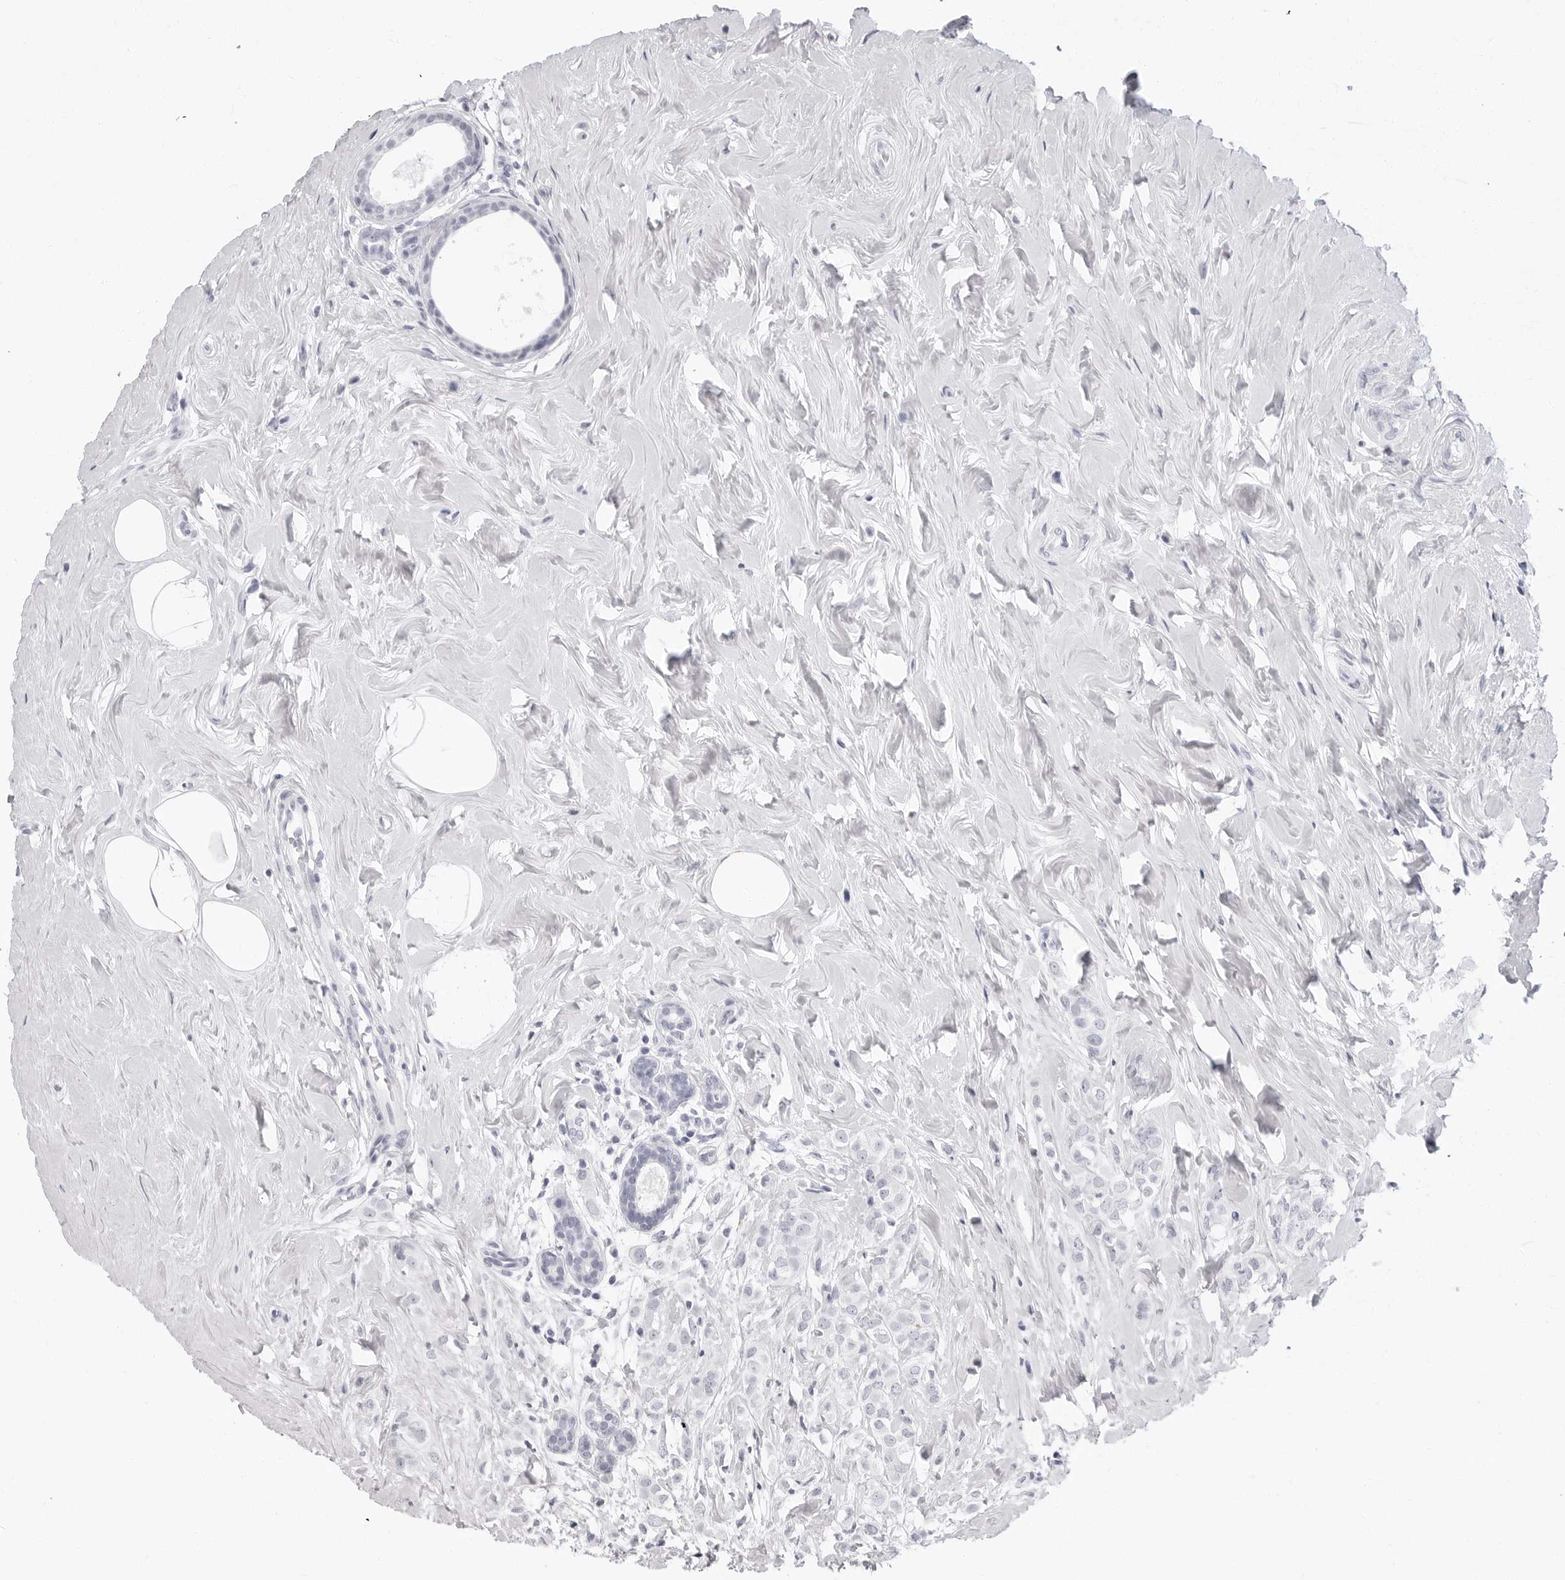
{"staining": {"intensity": "negative", "quantity": "none", "location": "none"}, "tissue": "breast cancer", "cell_type": "Tumor cells", "image_type": "cancer", "snomed": [{"axis": "morphology", "description": "Lobular carcinoma"}, {"axis": "topography", "description": "Breast"}], "caption": "Breast lobular carcinoma stained for a protein using immunohistochemistry (IHC) exhibits no positivity tumor cells.", "gene": "ERICH3", "patient": {"sex": "female", "age": 47}}